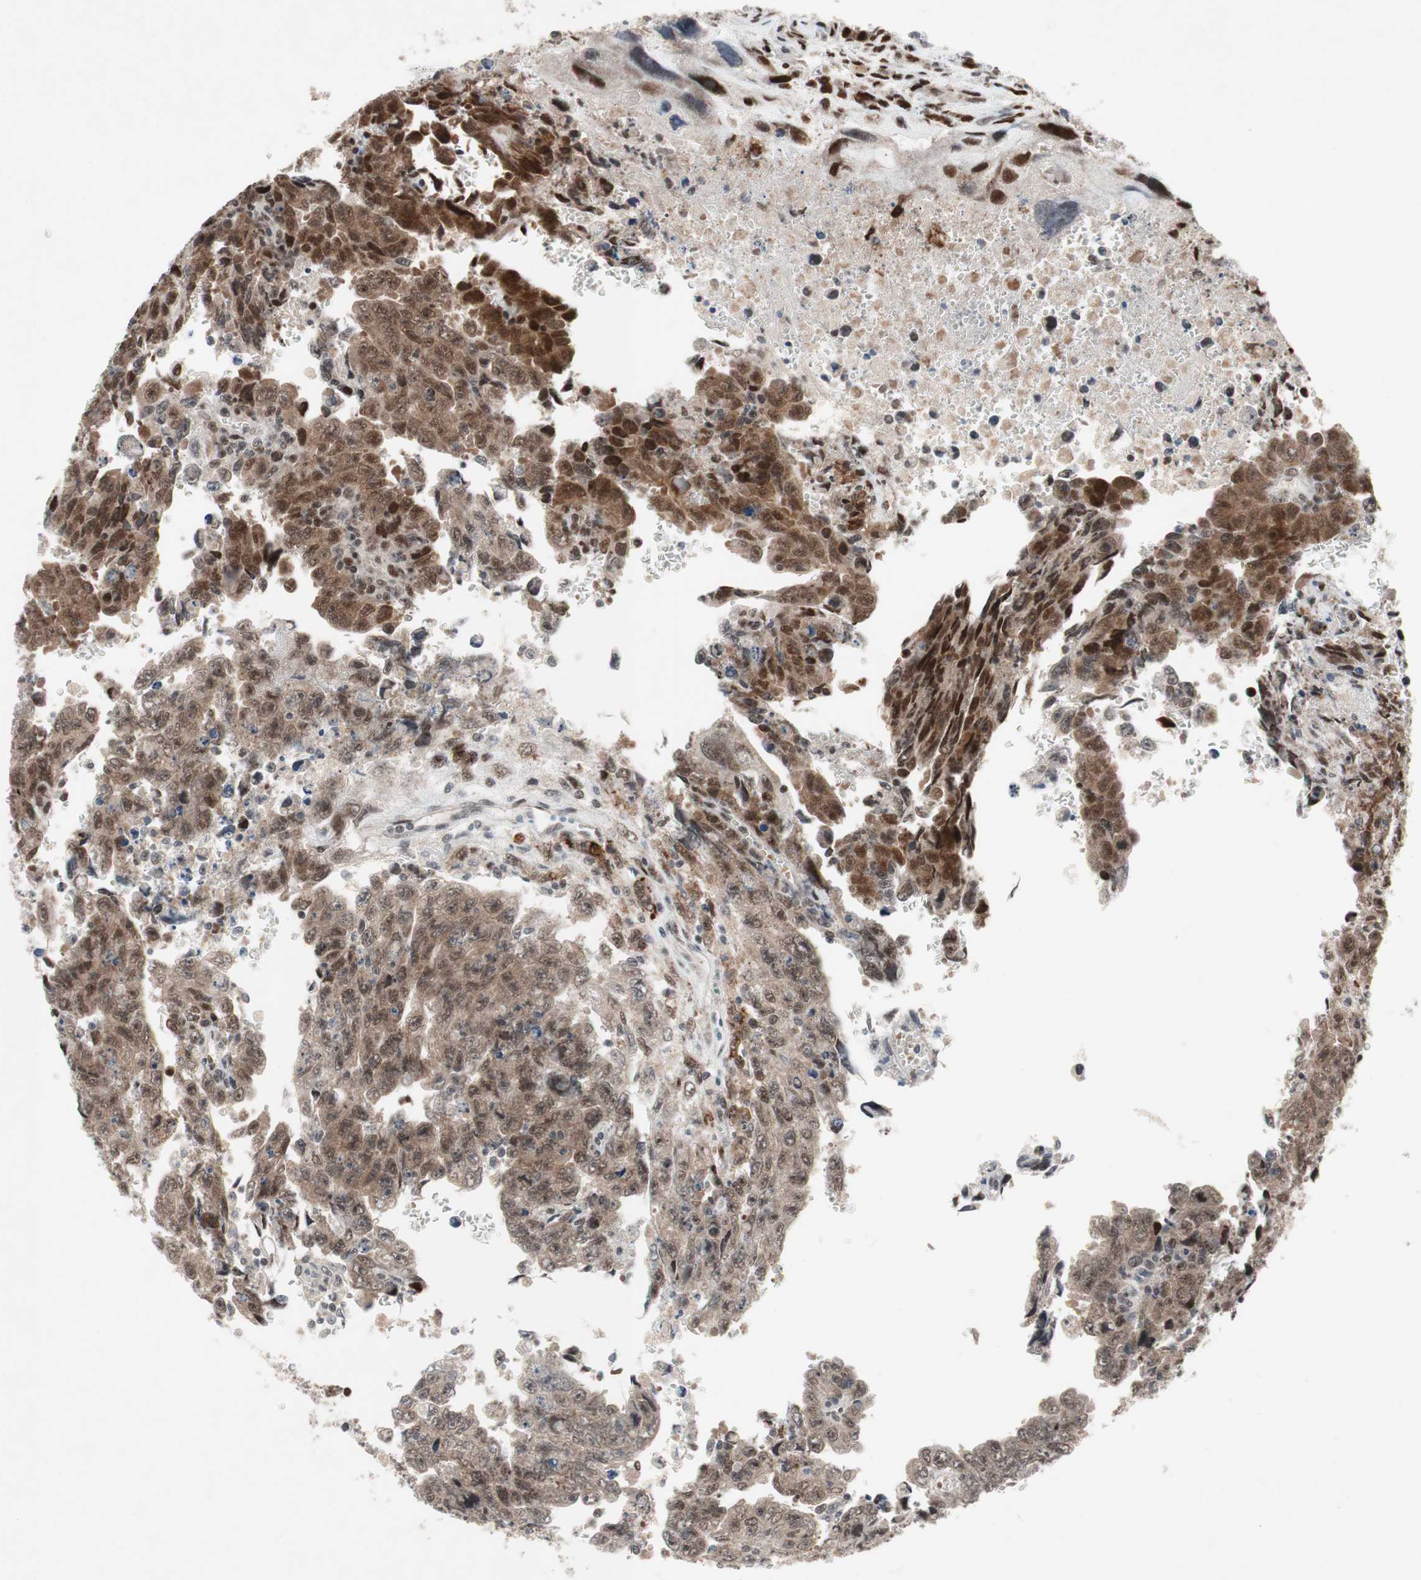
{"staining": {"intensity": "strong", "quantity": ">75%", "location": "cytoplasmic/membranous,nuclear"}, "tissue": "testis cancer", "cell_type": "Tumor cells", "image_type": "cancer", "snomed": [{"axis": "morphology", "description": "Carcinoma, Embryonal, NOS"}, {"axis": "topography", "description": "Testis"}], "caption": "Immunohistochemistry (IHC) micrograph of neoplastic tissue: human embryonal carcinoma (testis) stained using IHC displays high levels of strong protein expression localized specifically in the cytoplasmic/membranous and nuclear of tumor cells, appearing as a cytoplasmic/membranous and nuclear brown color.", "gene": "TCF12", "patient": {"sex": "male", "age": 28}}